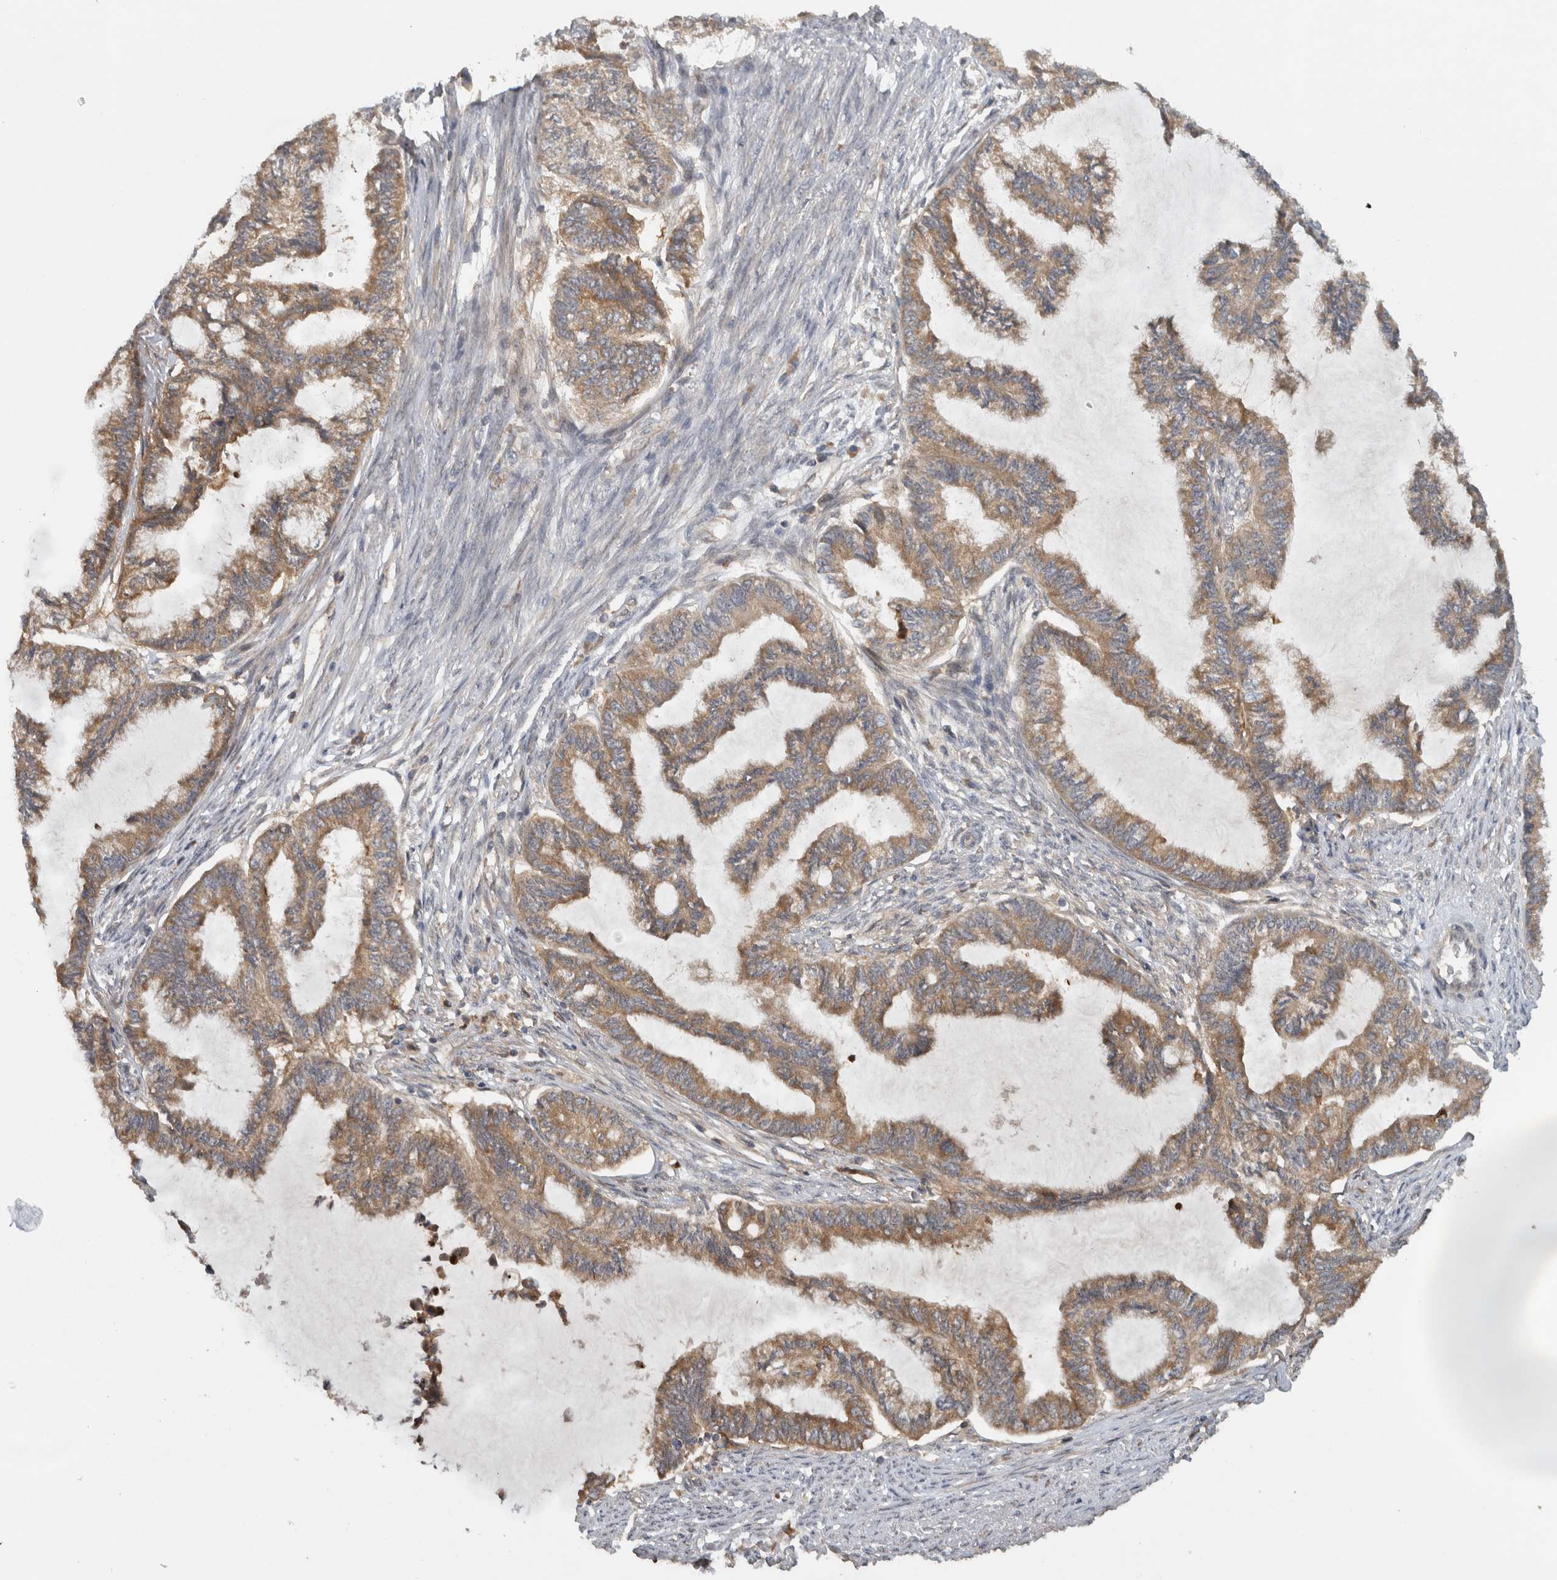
{"staining": {"intensity": "moderate", "quantity": ">75%", "location": "cytoplasmic/membranous"}, "tissue": "endometrial cancer", "cell_type": "Tumor cells", "image_type": "cancer", "snomed": [{"axis": "morphology", "description": "Adenocarcinoma, NOS"}, {"axis": "topography", "description": "Endometrium"}], "caption": "Protein staining of endometrial adenocarcinoma tissue shows moderate cytoplasmic/membranous positivity in approximately >75% of tumor cells.", "gene": "VEPH1", "patient": {"sex": "female", "age": 86}}